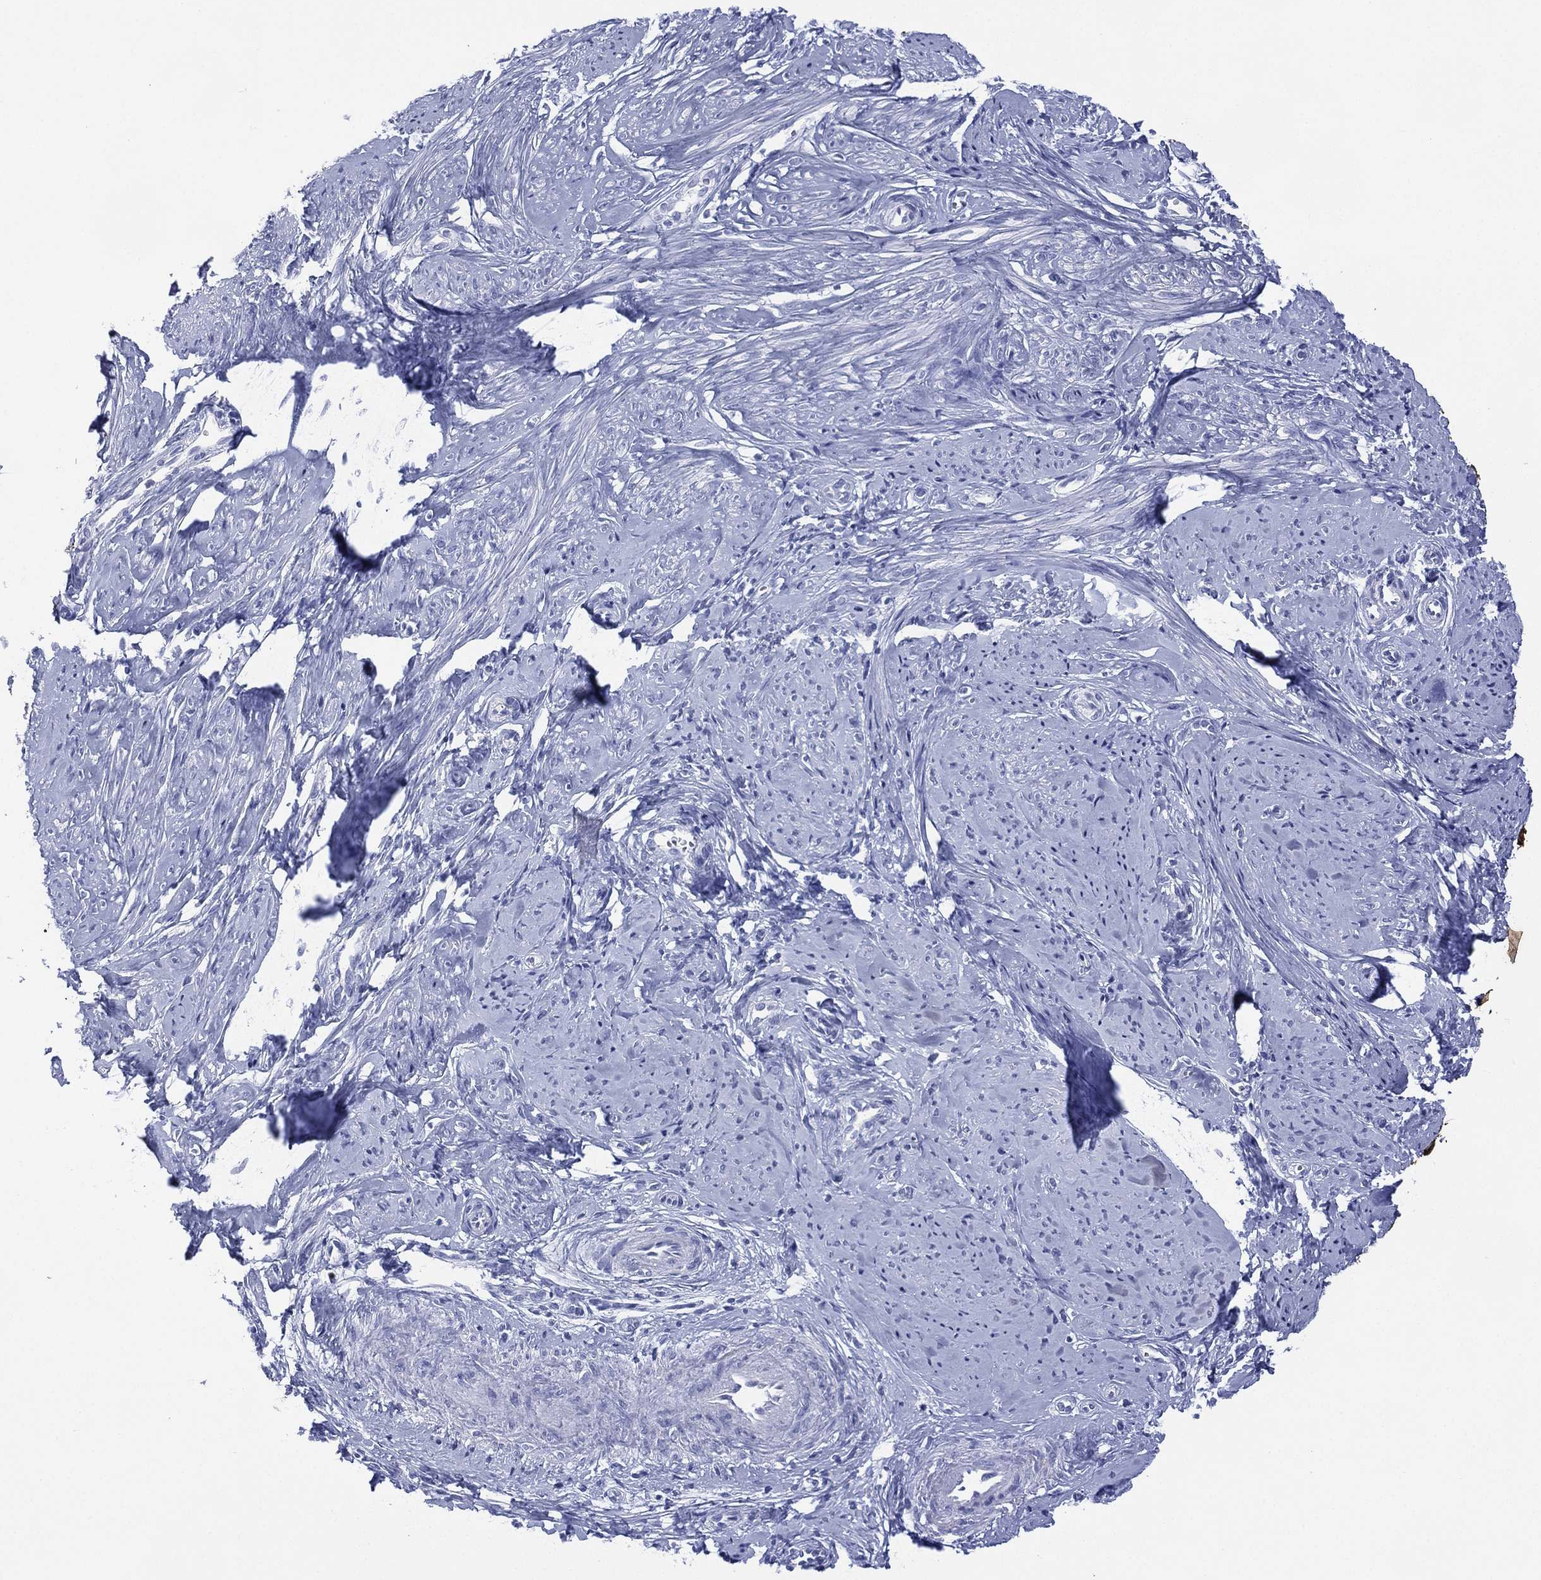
{"staining": {"intensity": "negative", "quantity": "none", "location": "none"}, "tissue": "smooth muscle", "cell_type": "Smooth muscle cells", "image_type": "normal", "snomed": [{"axis": "morphology", "description": "Normal tissue, NOS"}, {"axis": "topography", "description": "Smooth muscle"}], "caption": "Immunohistochemical staining of benign human smooth muscle exhibits no significant positivity in smooth muscle cells. (Immunohistochemistry (ihc), brightfield microscopy, high magnification).", "gene": "DSG1", "patient": {"sex": "female", "age": 48}}